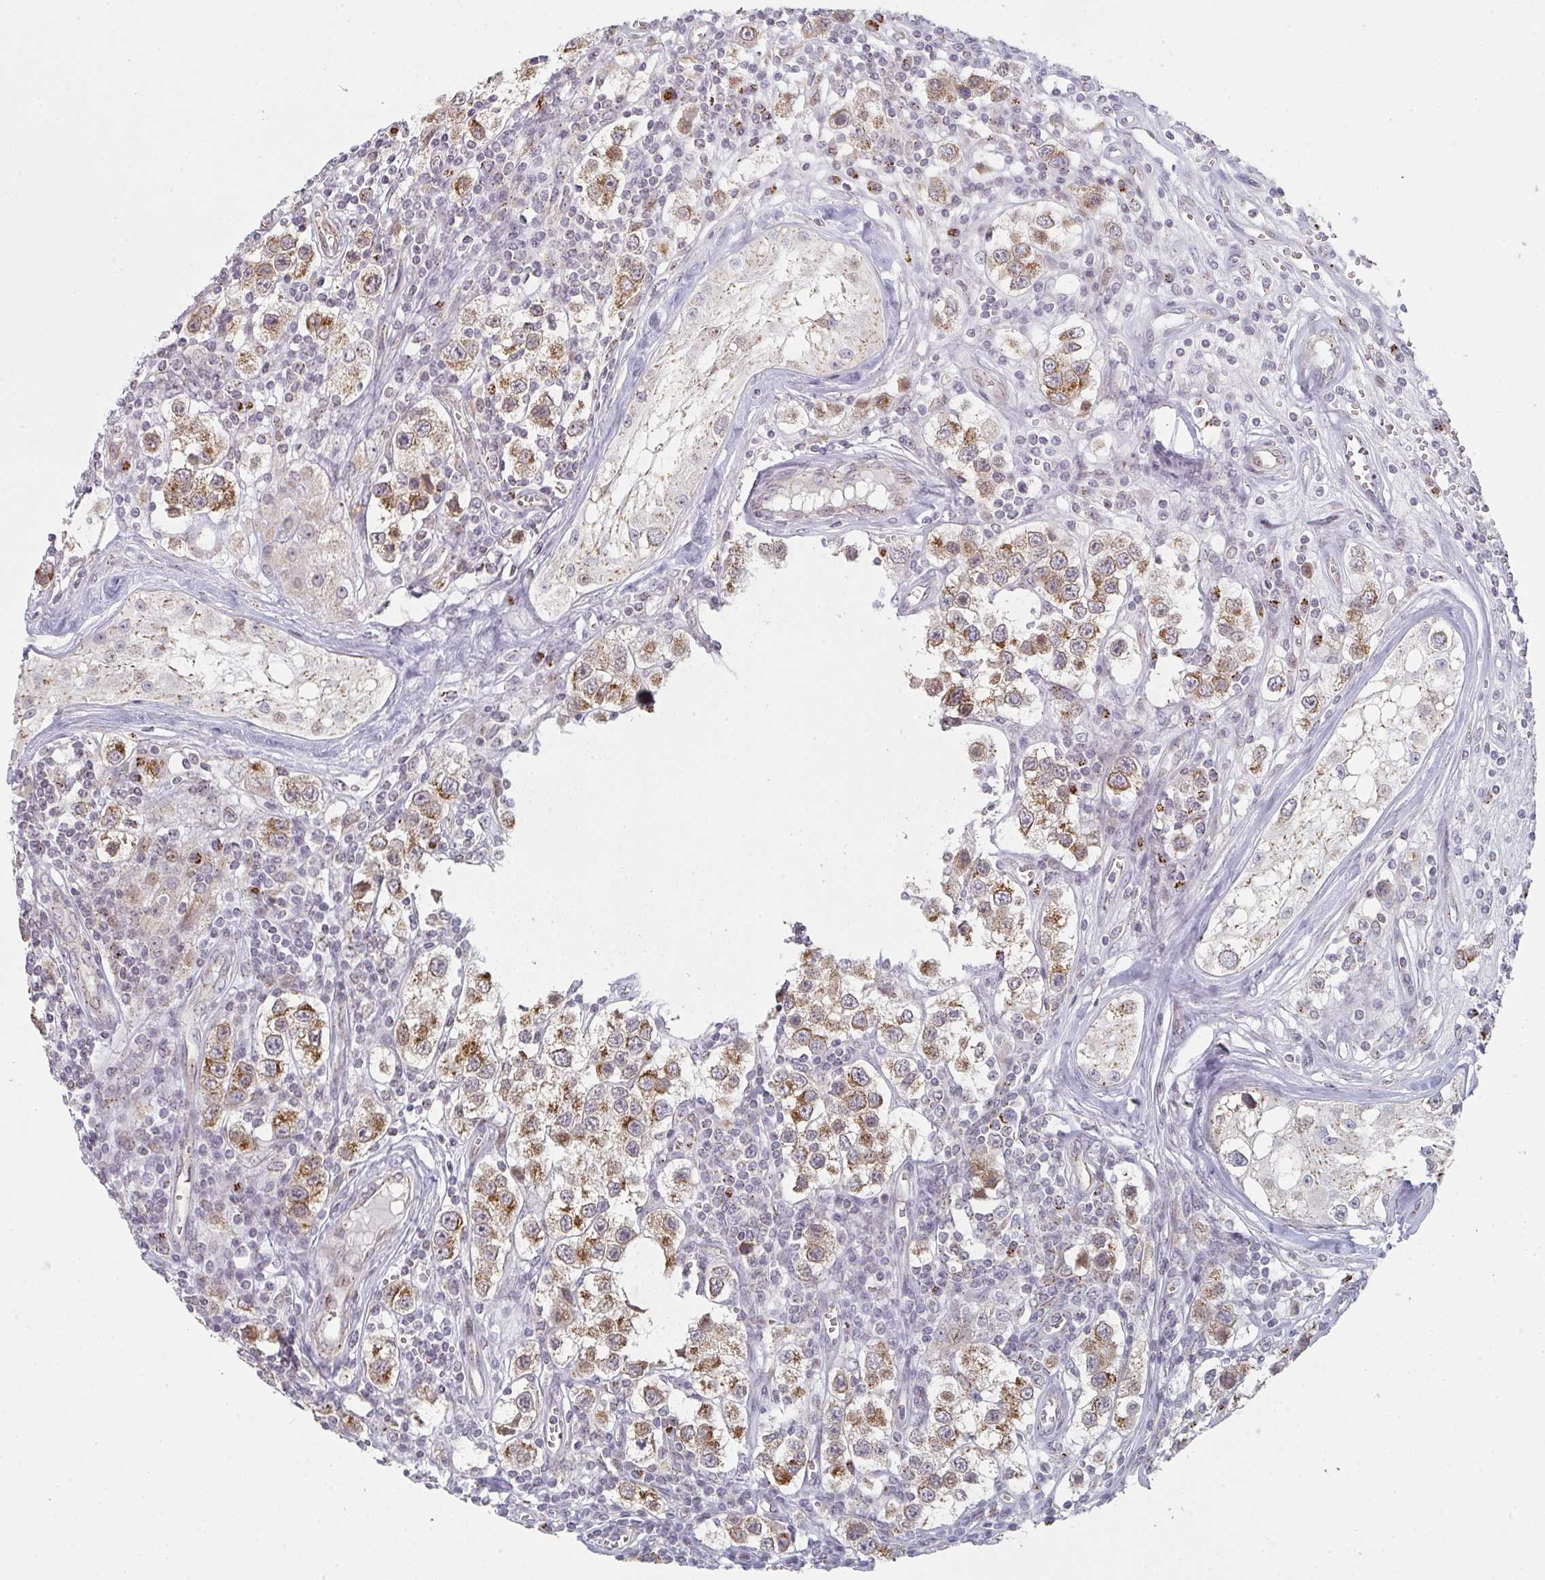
{"staining": {"intensity": "moderate", "quantity": "25%-75%", "location": "cytoplasmic/membranous"}, "tissue": "testis cancer", "cell_type": "Tumor cells", "image_type": "cancer", "snomed": [{"axis": "morphology", "description": "Seminoma, NOS"}, {"axis": "topography", "description": "Testis"}], "caption": "Brown immunohistochemical staining in seminoma (testis) reveals moderate cytoplasmic/membranous expression in about 25%-75% of tumor cells.", "gene": "ZNF526", "patient": {"sex": "male", "age": 34}}